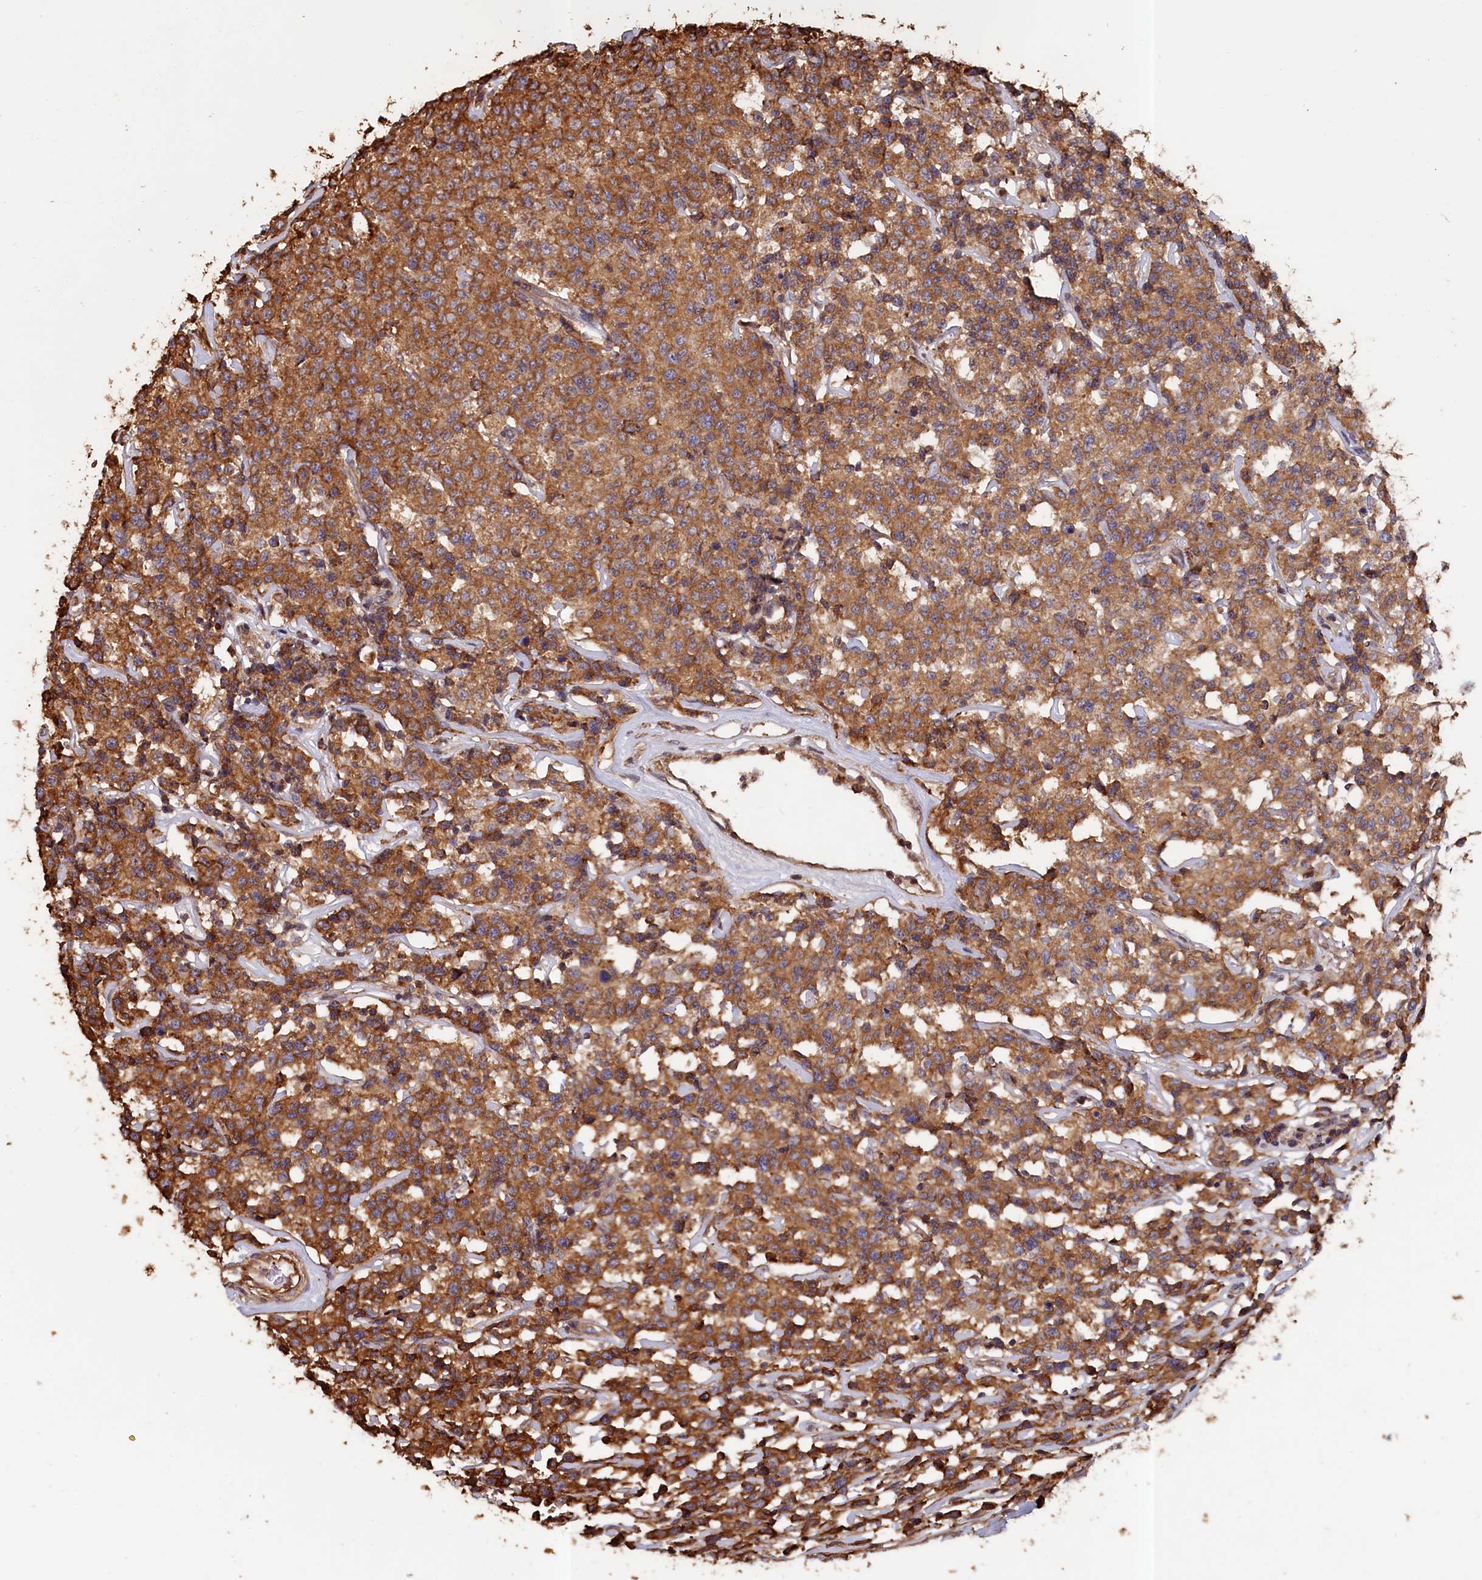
{"staining": {"intensity": "moderate", "quantity": ">75%", "location": "cytoplasmic/membranous"}, "tissue": "lymphoma", "cell_type": "Tumor cells", "image_type": "cancer", "snomed": [{"axis": "morphology", "description": "Malignant lymphoma, non-Hodgkin's type, Low grade"}, {"axis": "topography", "description": "Small intestine"}], "caption": "Tumor cells display medium levels of moderate cytoplasmic/membranous expression in about >75% of cells in human malignant lymphoma, non-Hodgkin's type (low-grade).", "gene": "ANKRD27", "patient": {"sex": "female", "age": 59}}